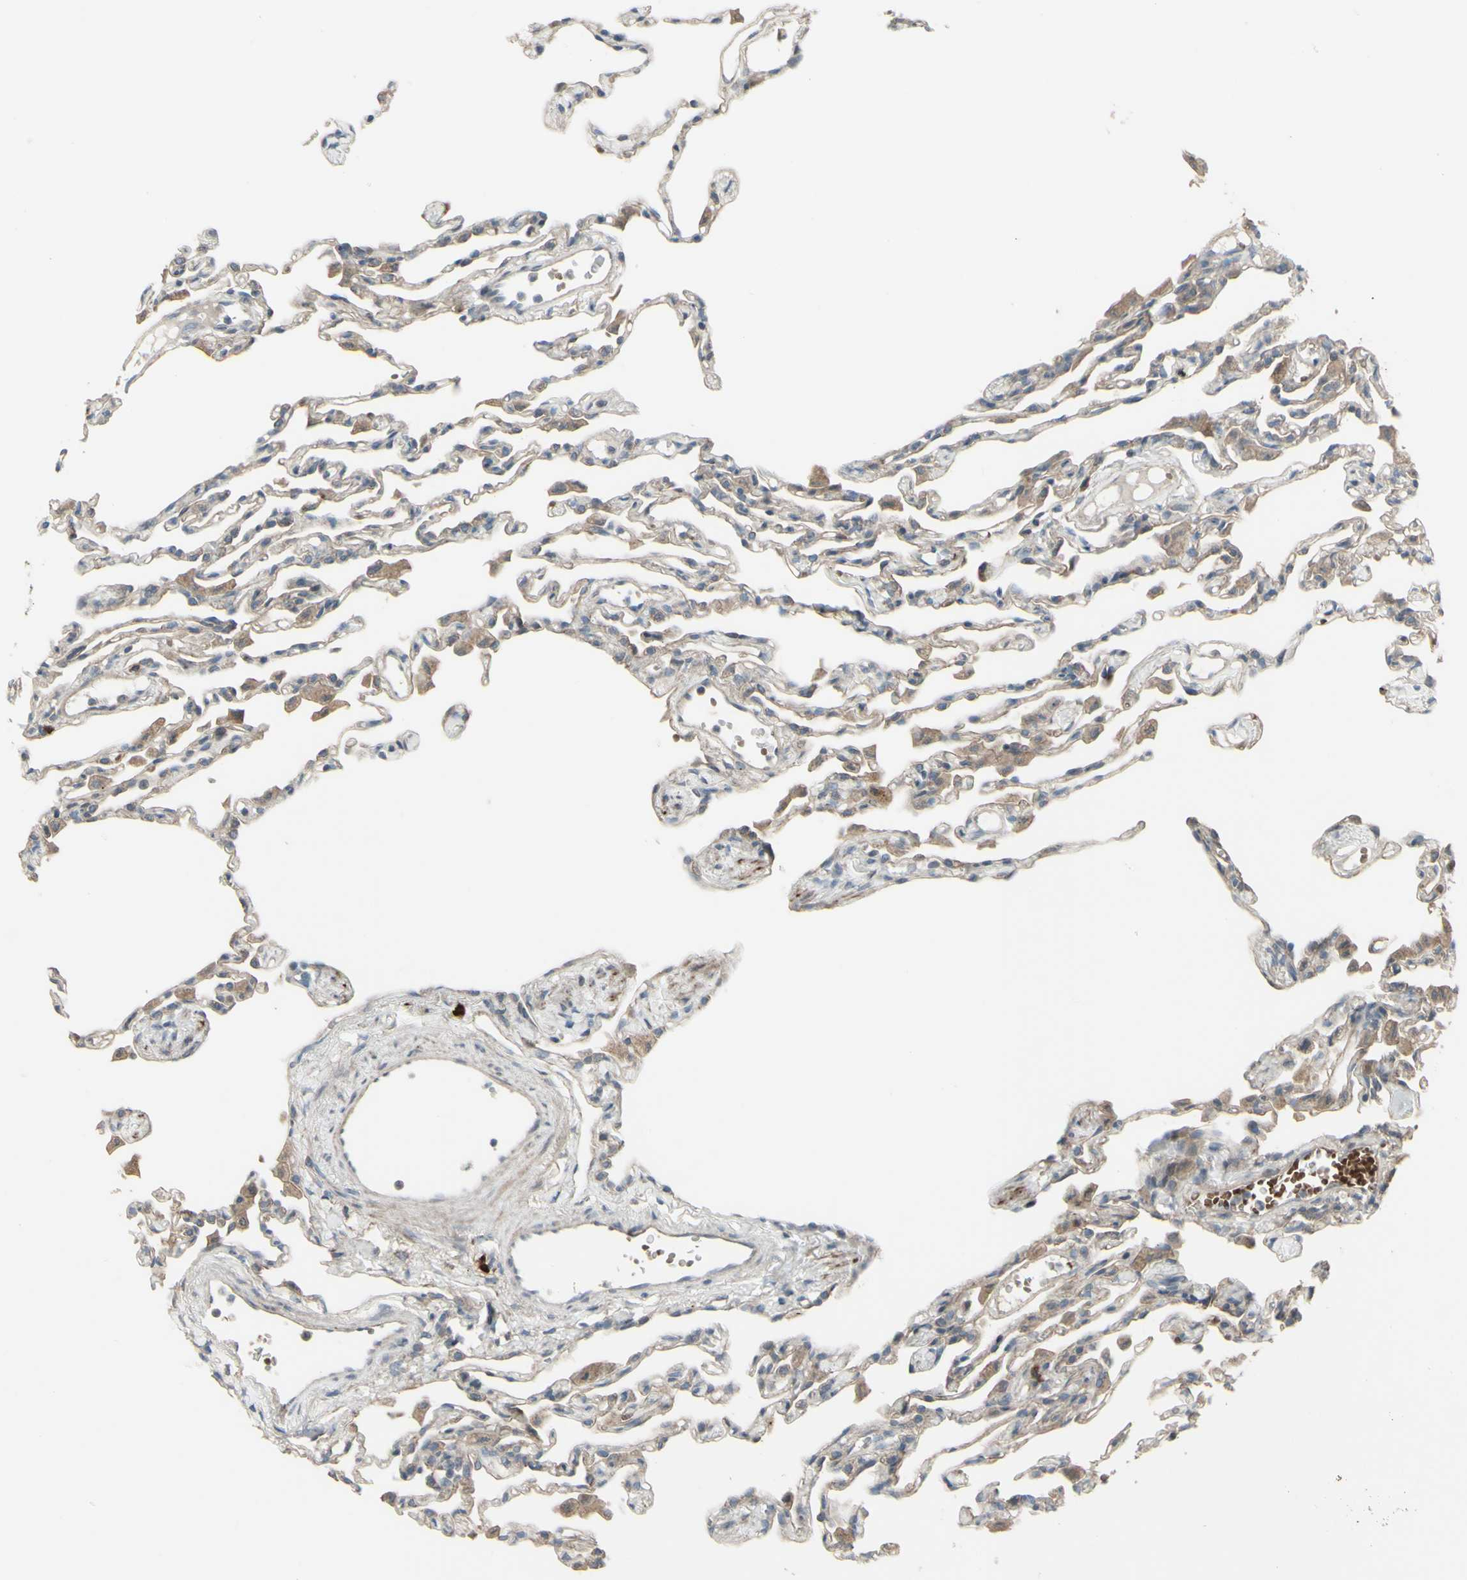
{"staining": {"intensity": "weak", "quantity": ">75%", "location": "cytoplasmic/membranous"}, "tissue": "lung", "cell_type": "Alveolar cells", "image_type": "normal", "snomed": [{"axis": "morphology", "description": "Normal tissue, NOS"}, {"axis": "topography", "description": "Lung"}], "caption": "IHC (DAB (3,3'-diaminobenzidine)) staining of unremarkable lung exhibits weak cytoplasmic/membranous protein positivity in about >75% of alveolar cells.", "gene": "GRAMD1B", "patient": {"sex": "female", "age": 49}}